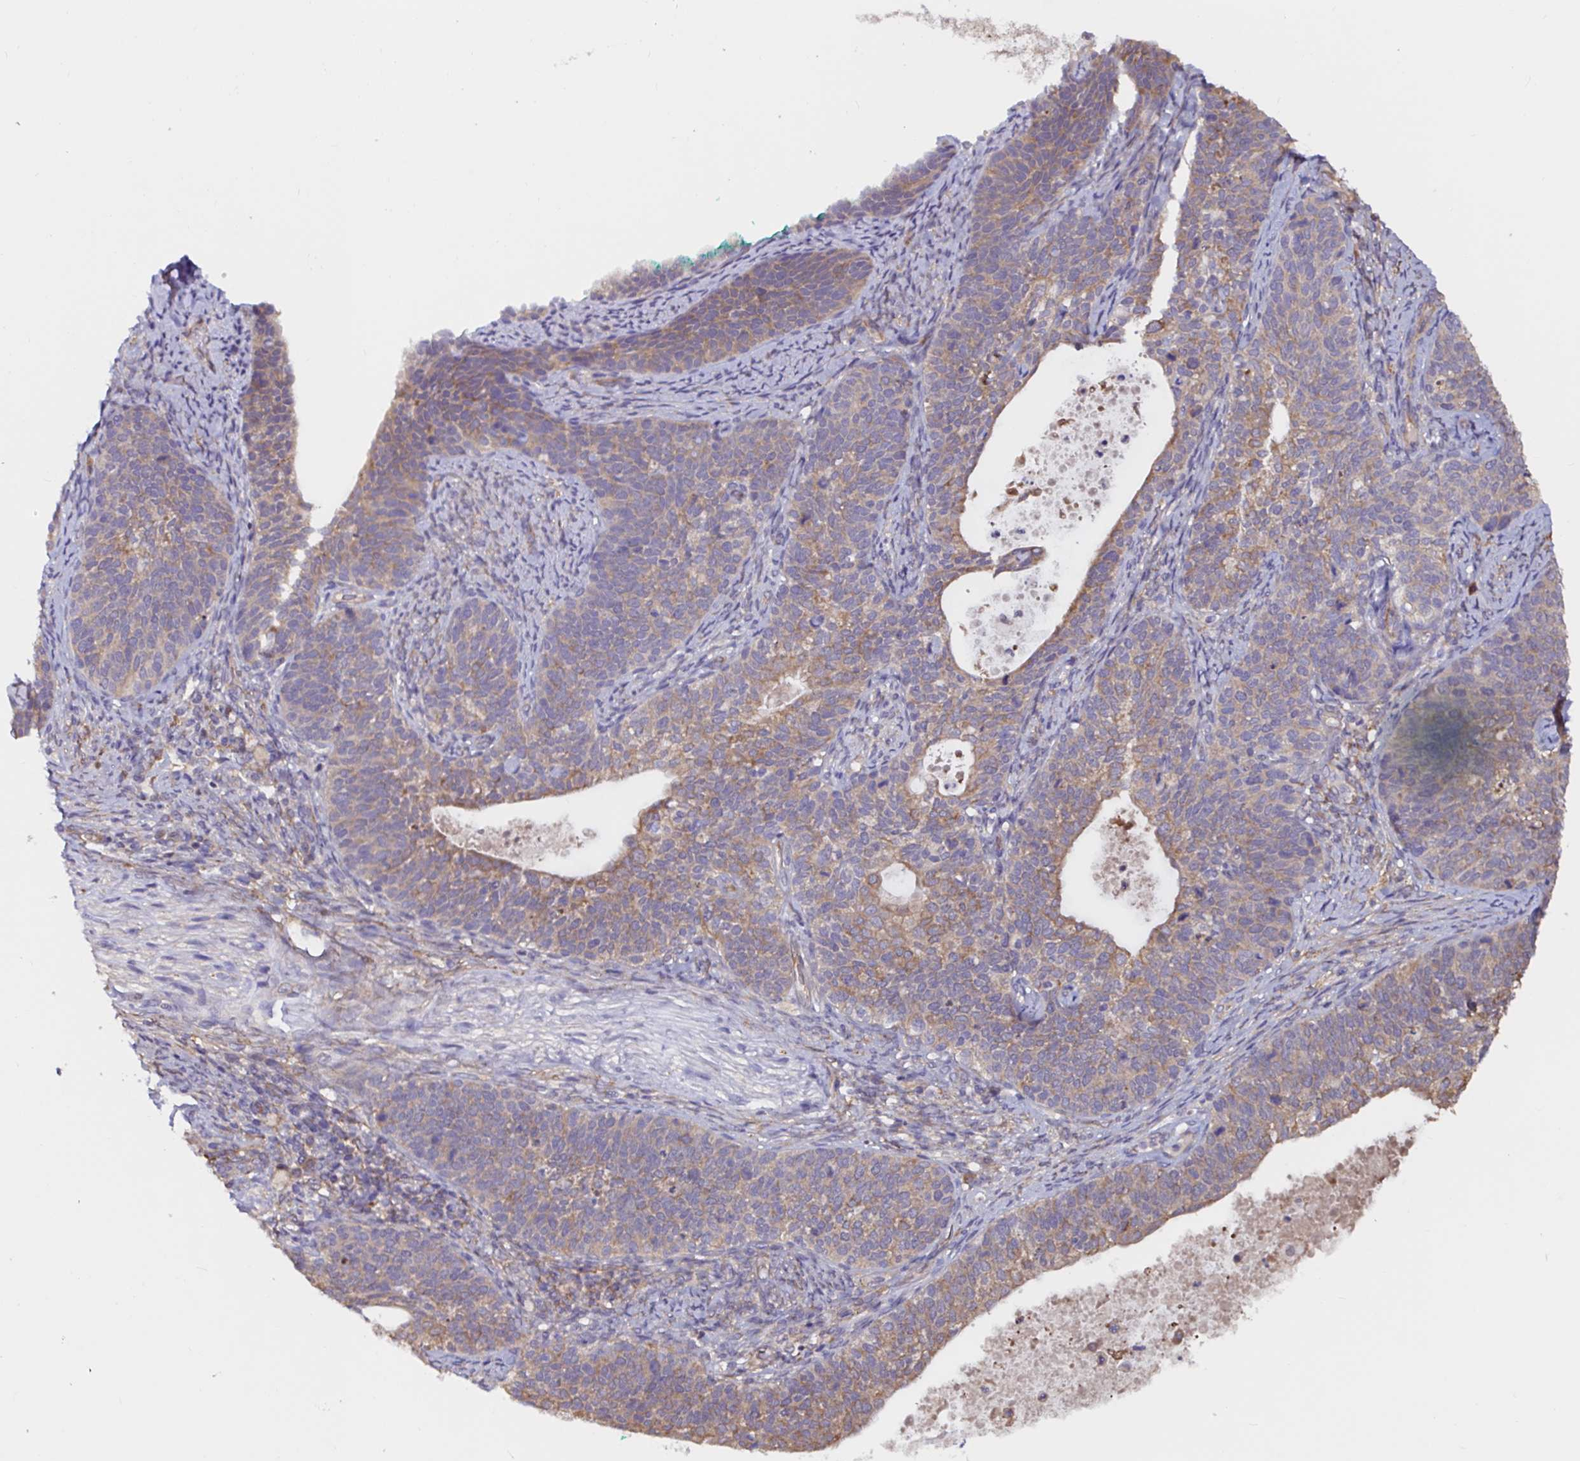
{"staining": {"intensity": "weak", "quantity": "25%-75%", "location": "cytoplasmic/membranous"}, "tissue": "cervical cancer", "cell_type": "Tumor cells", "image_type": "cancer", "snomed": [{"axis": "morphology", "description": "Squamous cell carcinoma, NOS"}, {"axis": "topography", "description": "Cervix"}], "caption": "An immunohistochemistry histopathology image of neoplastic tissue is shown. Protein staining in brown shows weak cytoplasmic/membranous positivity in cervical cancer within tumor cells.", "gene": "RSRP1", "patient": {"sex": "female", "age": 69}}